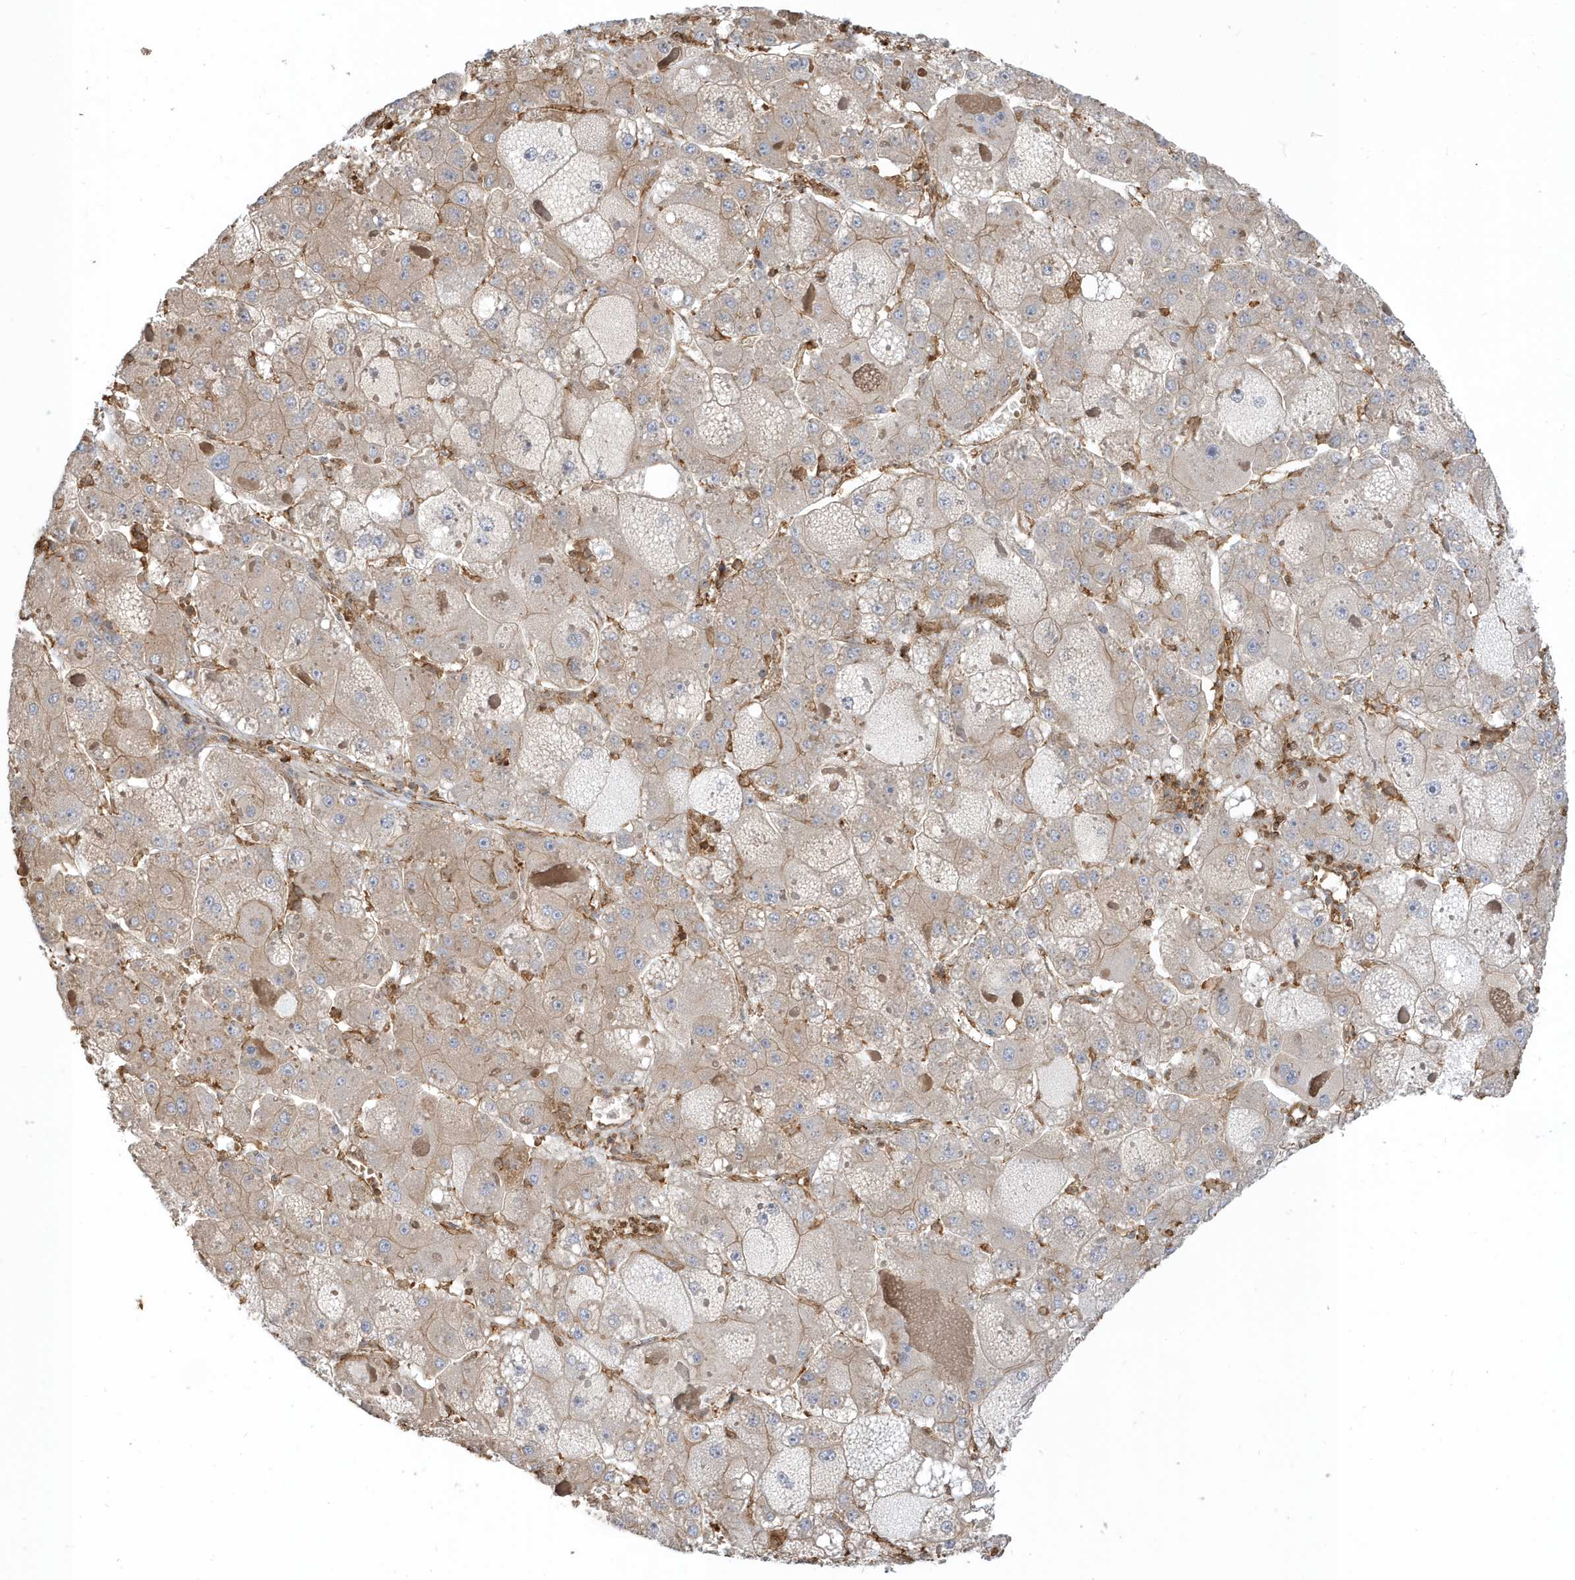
{"staining": {"intensity": "moderate", "quantity": "25%-75%", "location": "cytoplasmic/membranous"}, "tissue": "liver cancer", "cell_type": "Tumor cells", "image_type": "cancer", "snomed": [{"axis": "morphology", "description": "Carcinoma, Hepatocellular, NOS"}, {"axis": "topography", "description": "Liver"}], "caption": "Liver cancer stained for a protein (brown) exhibits moderate cytoplasmic/membranous positive staining in about 25%-75% of tumor cells.", "gene": "ZBTB8A", "patient": {"sex": "female", "age": 73}}